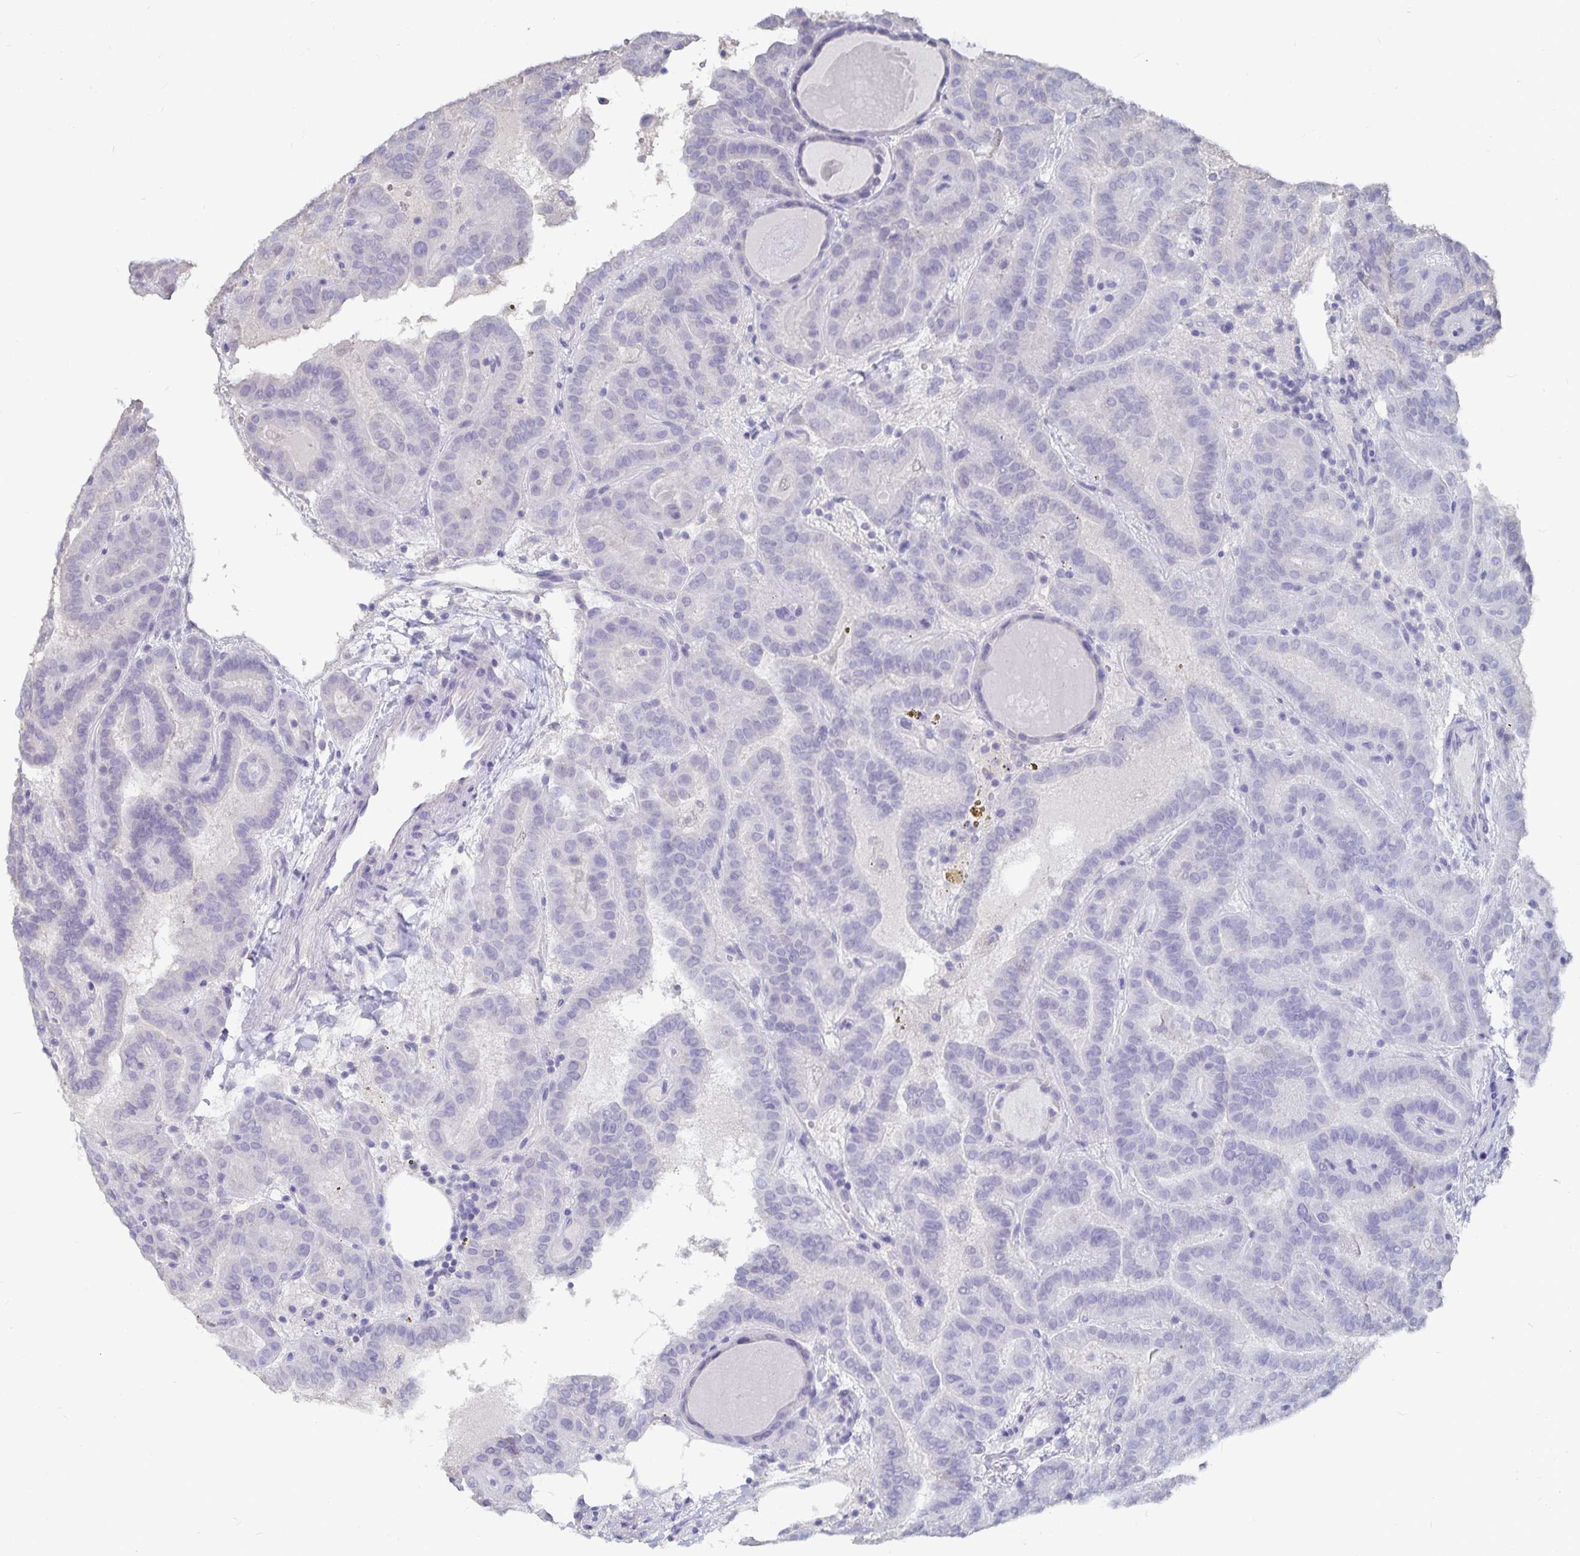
{"staining": {"intensity": "negative", "quantity": "none", "location": "none"}, "tissue": "thyroid cancer", "cell_type": "Tumor cells", "image_type": "cancer", "snomed": [{"axis": "morphology", "description": "Papillary adenocarcinoma, NOS"}, {"axis": "topography", "description": "Thyroid gland"}], "caption": "The photomicrograph demonstrates no significant positivity in tumor cells of papillary adenocarcinoma (thyroid).", "gene": "CFAP69", "patient": {"sex": "female", "age": 46}}